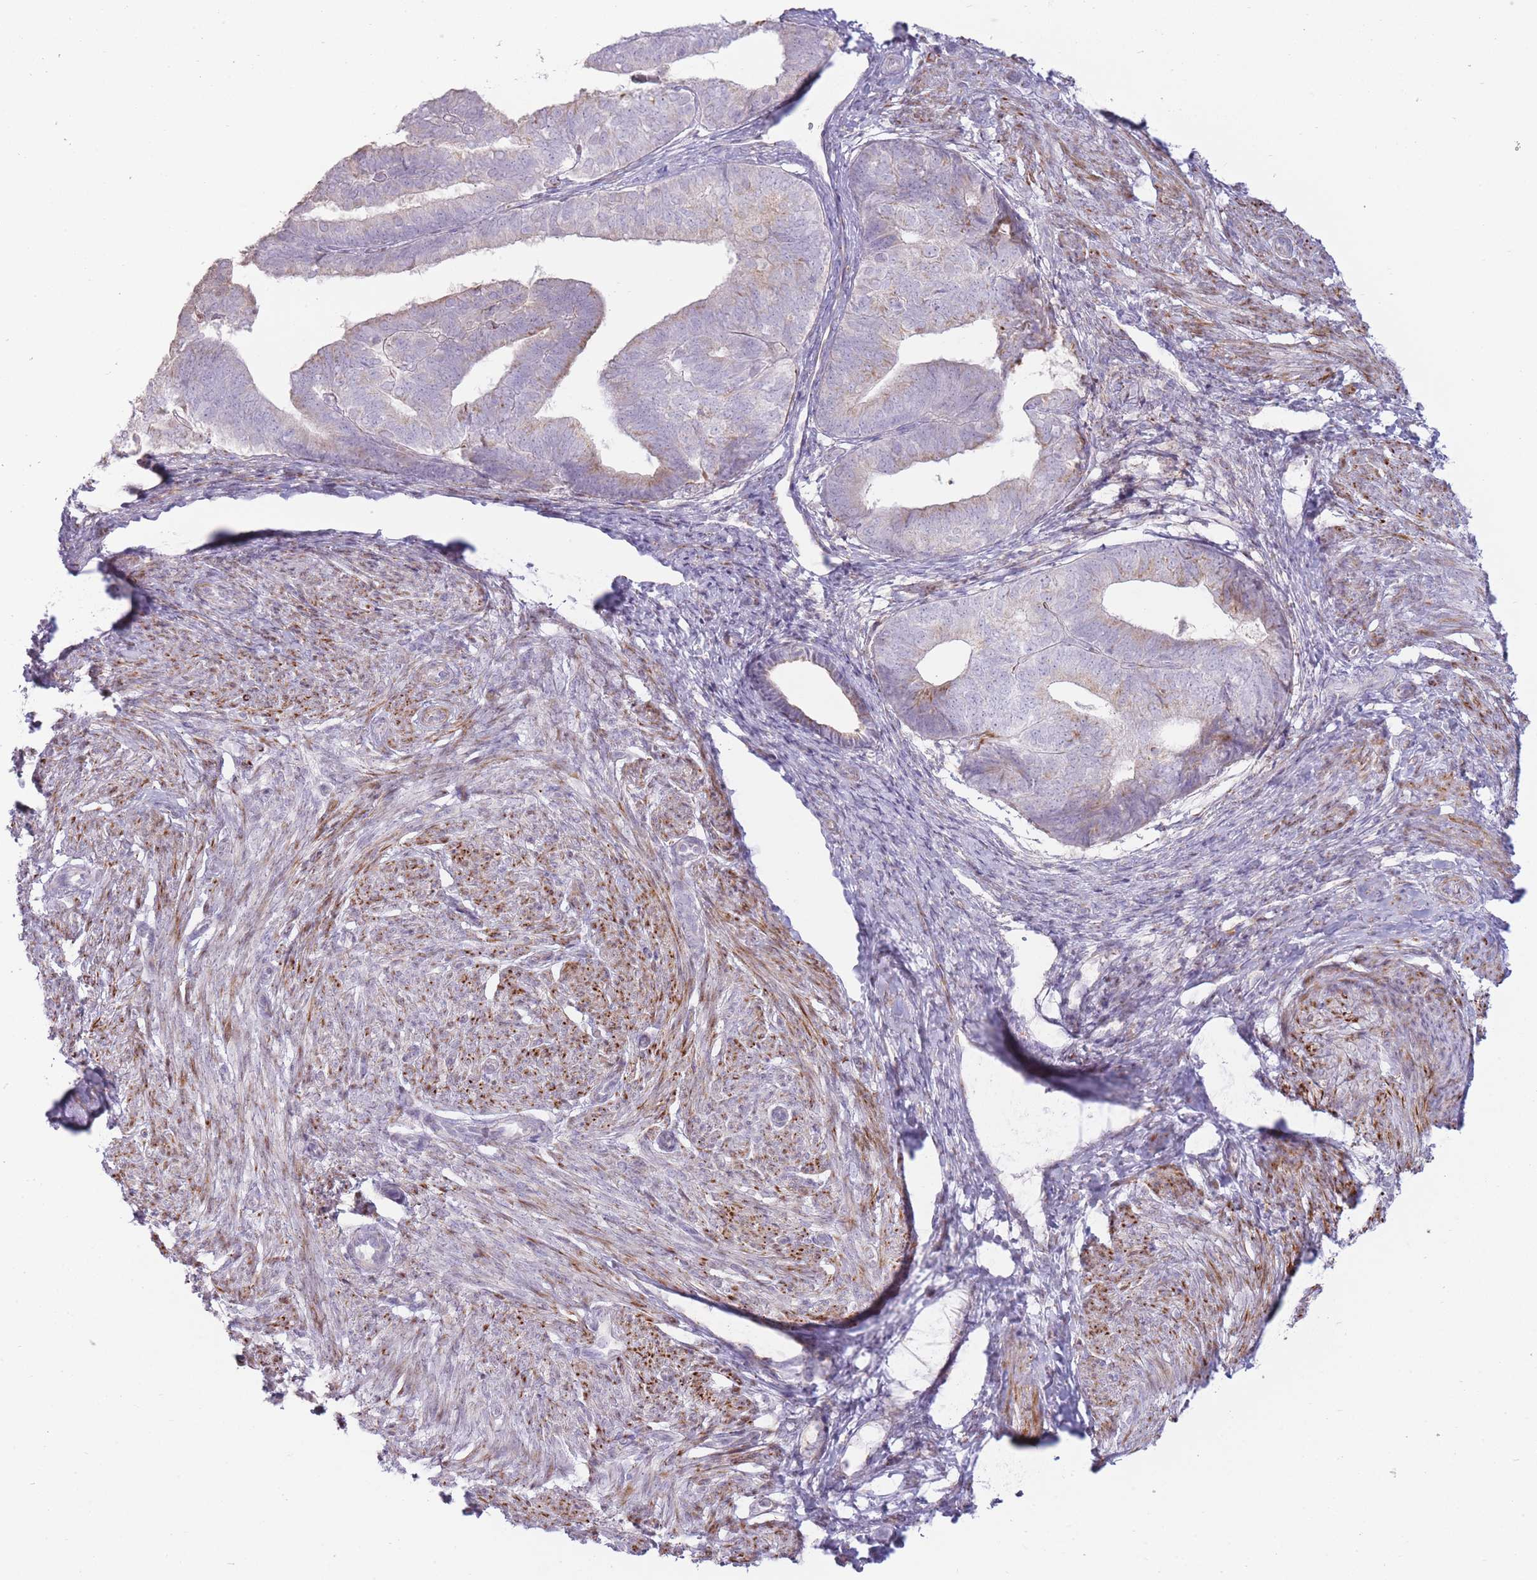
{"staining": {"intensity": "weak", "quantity": "25%-75%", "location": "cytoplasmic/membranous"}, "tissue": "endometrial cancer", "cell_type": "Tumor cells", "image_type": "cancer", "snomed": [{"axis": "morphology", "description": "Adenocarcinoma, NOS"}, {"axis": "topography", "description": "Endometrium"}], "caption": "About 25%-75% of tumor cells in endometrial cancer display weak cytoplasmic/membranous protein positivity as visualized by brown immunohistochemical staining.", "gene": "PPP3R2", "patient": {"sex": "female", "age": 87}}